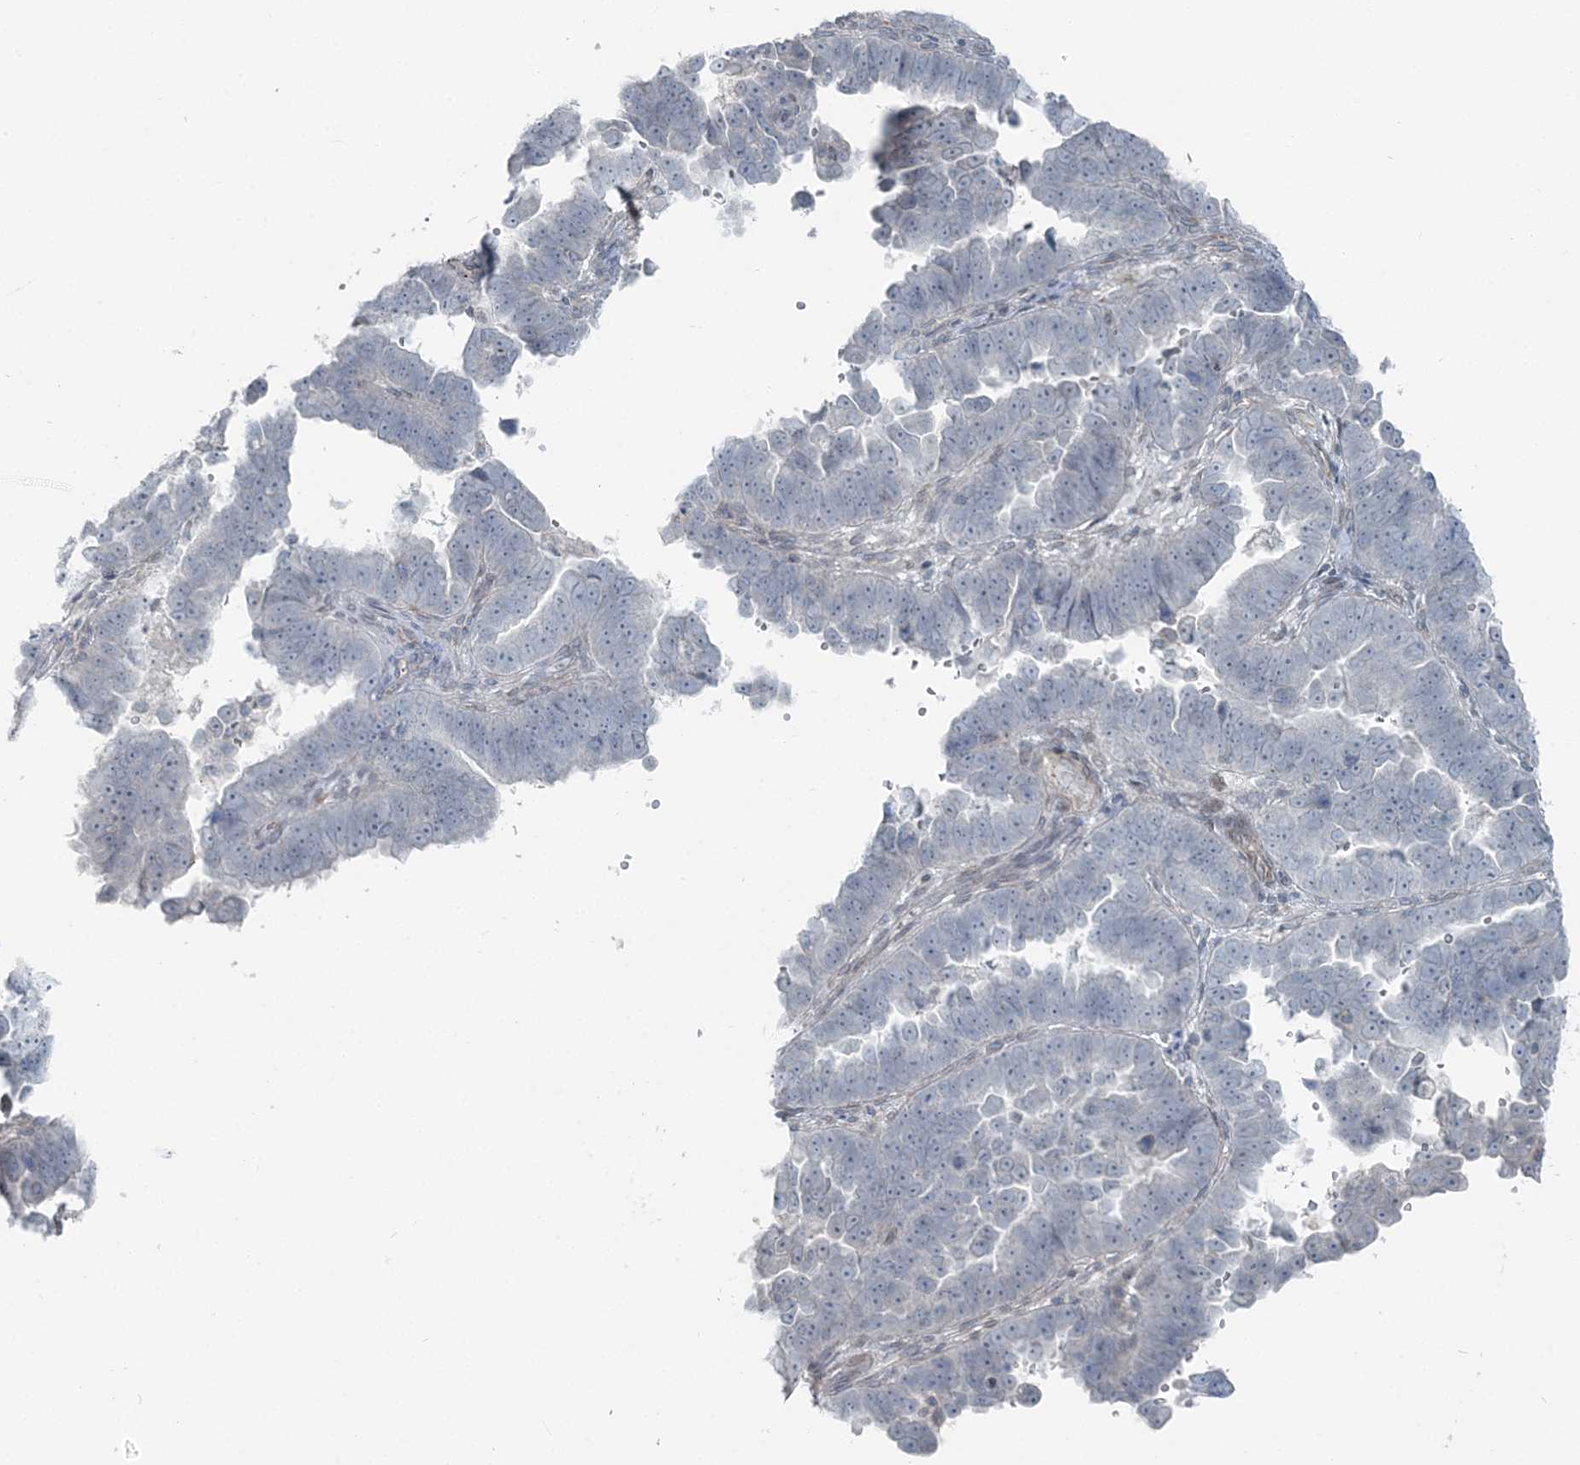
{"staining": {"intensity": "negative", "quantity": "none", "location": "none"}, "tissue": "endometrial cancer", "cell_type": "Tumor cells", "image_type": "cancer", "snomed": [{"axis": "morphology", "description": "Adenocarcinoma, NOS"}, {"axis": "topography", "description": "Endometrium"}], "caption": "This is an immunohistochemistry (IHC) image of human adenocarcinoma (endometrial). There is no positivity in tumor cells.", "gene": "FBXL17", "patient": {"sex": "female", "age": 75}}